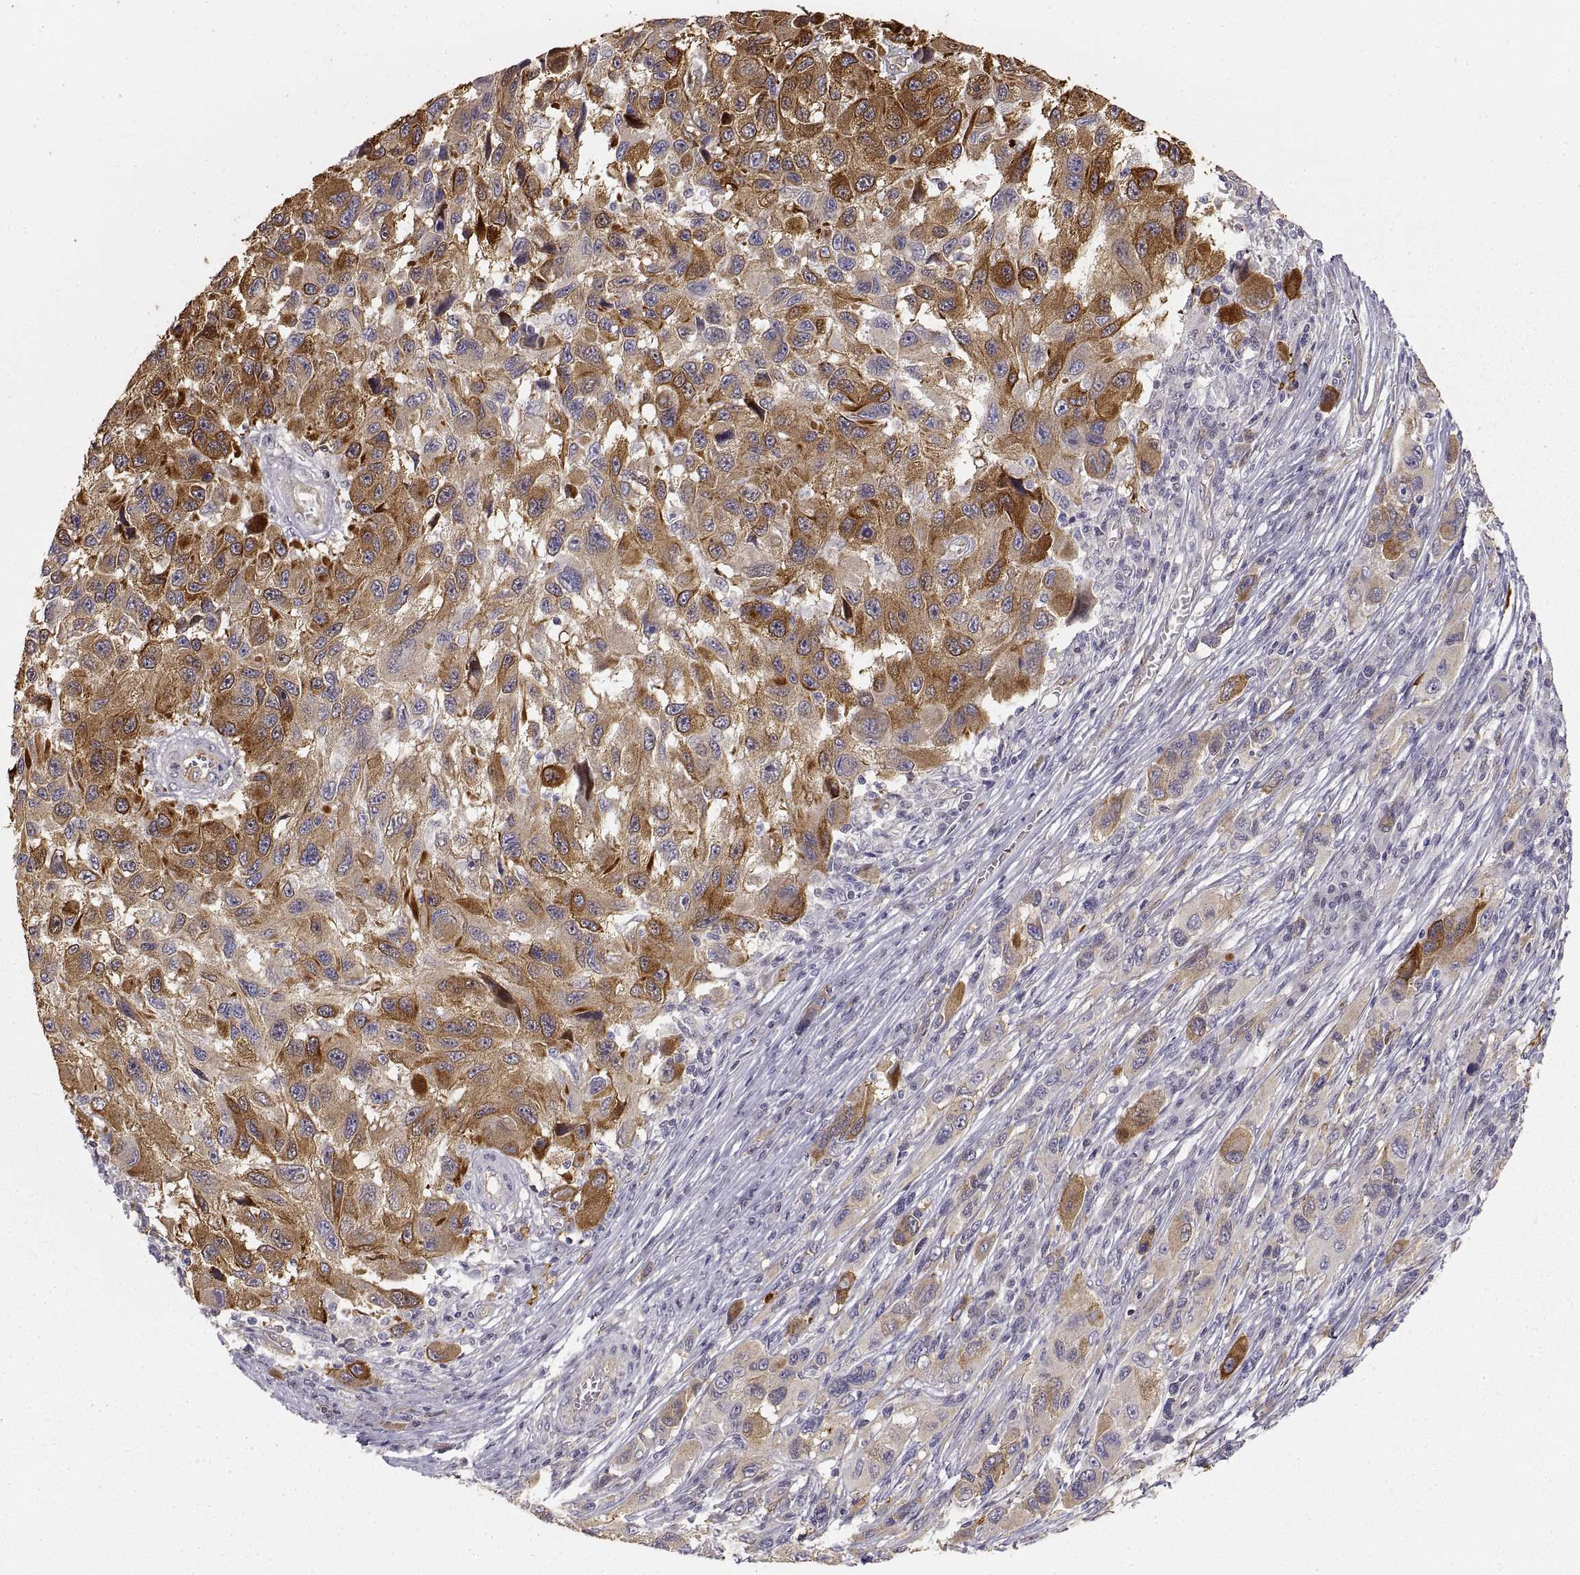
{"staining": {"intensity": "strong", "quantity": "25%-75%", "location": "cytoplasmic/membranous"}, "tissue": "melanoma", "cell_type": "Tumor cells", "image_type": "cancer", "snomed": [{"axis": "morphology", "description": "Malignant melanoma, NOS"}, {"axis": "topography", "description": "Skin"}], "caption": "Immunohistochemistry (IHC) (DAB) staining of melanoma exhibits strong cytoplasmic/membranous protein expression in about 25%-75% of tumor cells.", "gene": "HSP90AB1", "patient": {"sex": "male", "age": 53}}